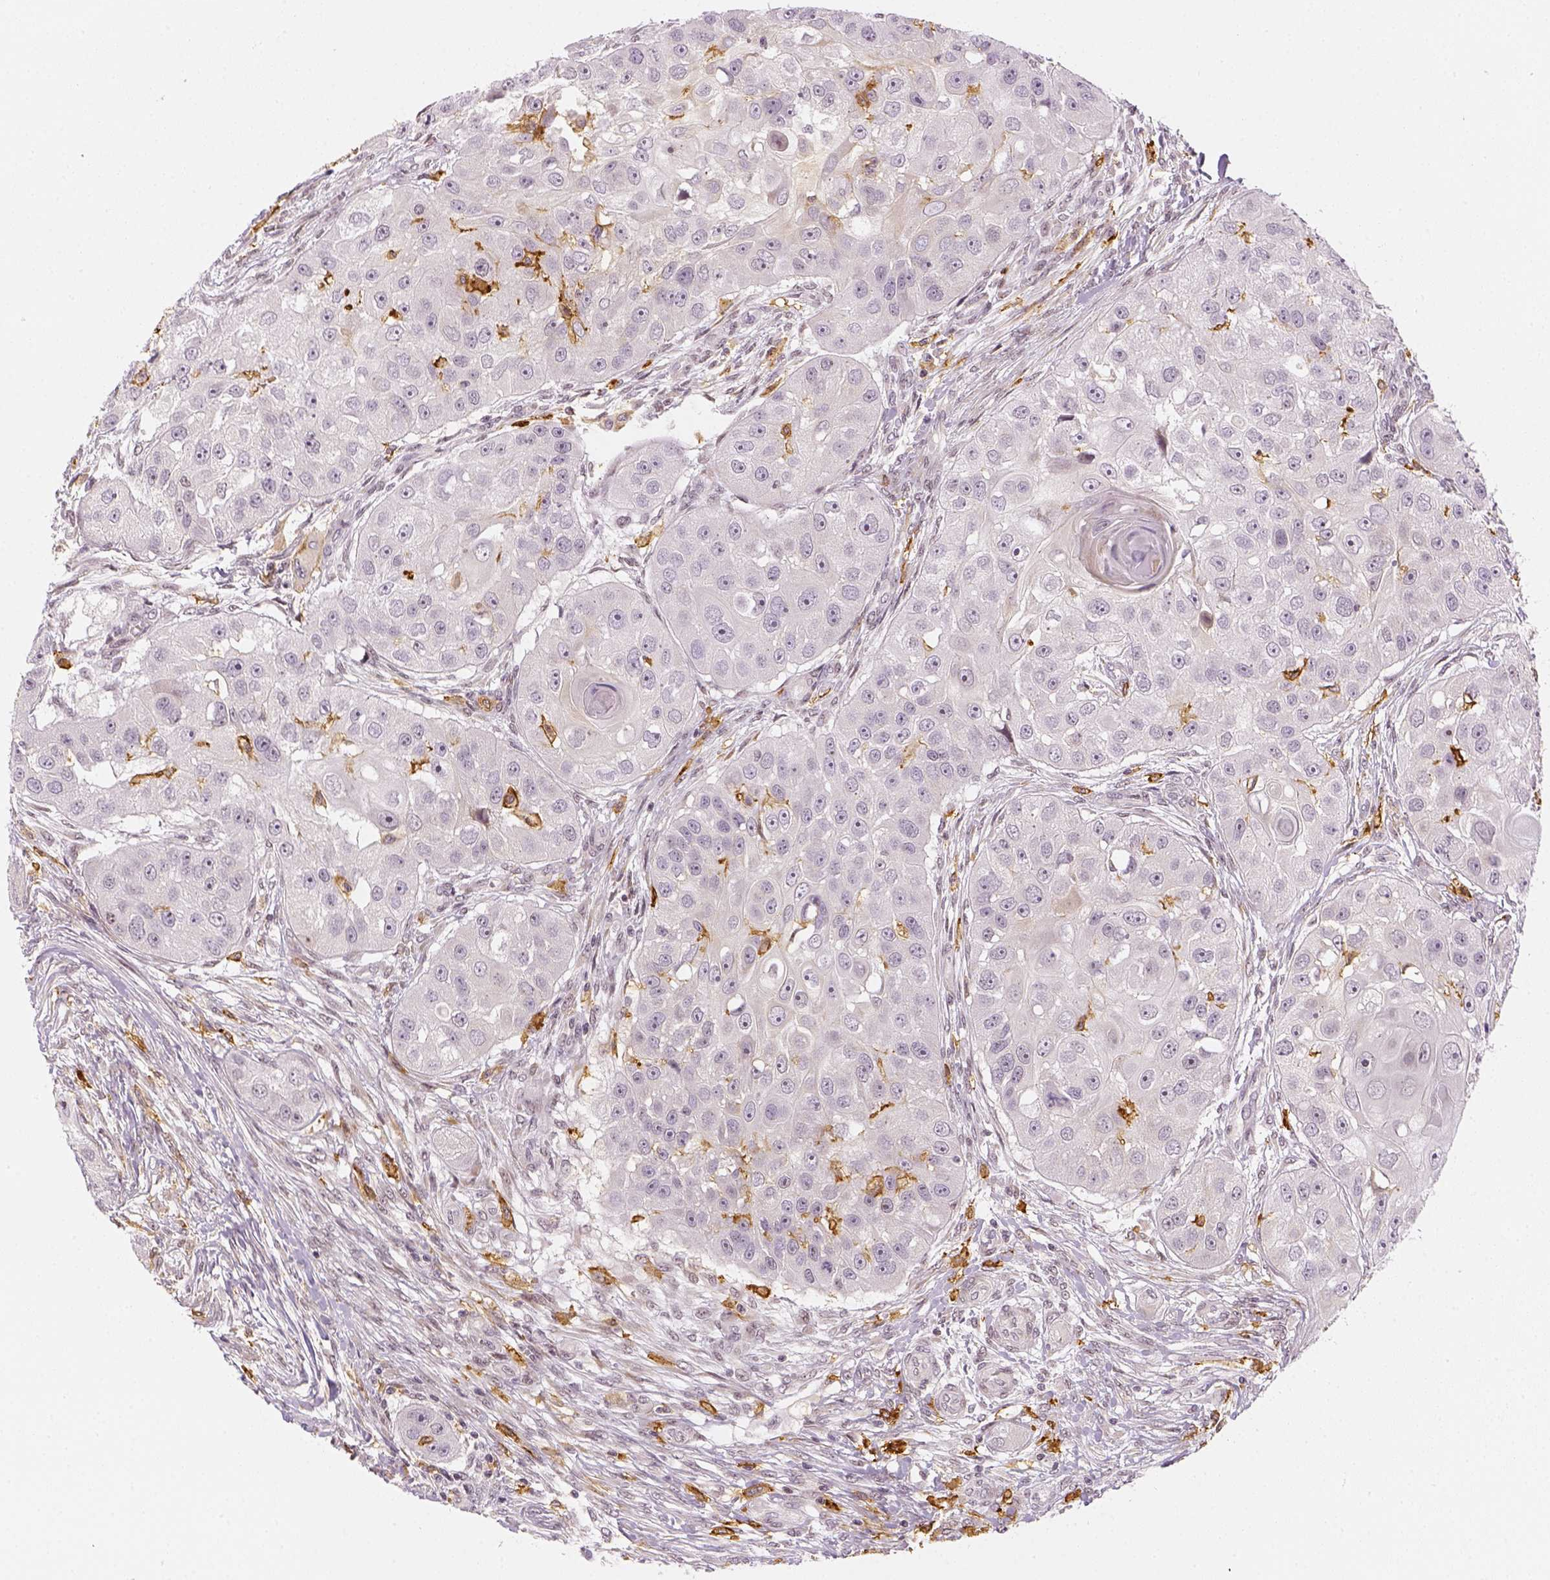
{"staining": {"intensity": "negative", "quantity": "none", "location": "none"}, "tissue": "head and neck cancer", "cell_type": "Tumor cells", "image_type": "cancer", "snomed": [{"axis": "morphology", "description": "Squamous cell carcinoma, NOS"}, {"axis": "topography", "description": "Head-Neck"}], "caption": "DAB (3,3'-diaminobenzidine) immunohistochemical staining of head and neck squamous cell carcinoma reveals no significant positivity in tumor cells.", "gene": "CD14", "patient": {"sex": "male", "age": 51}}